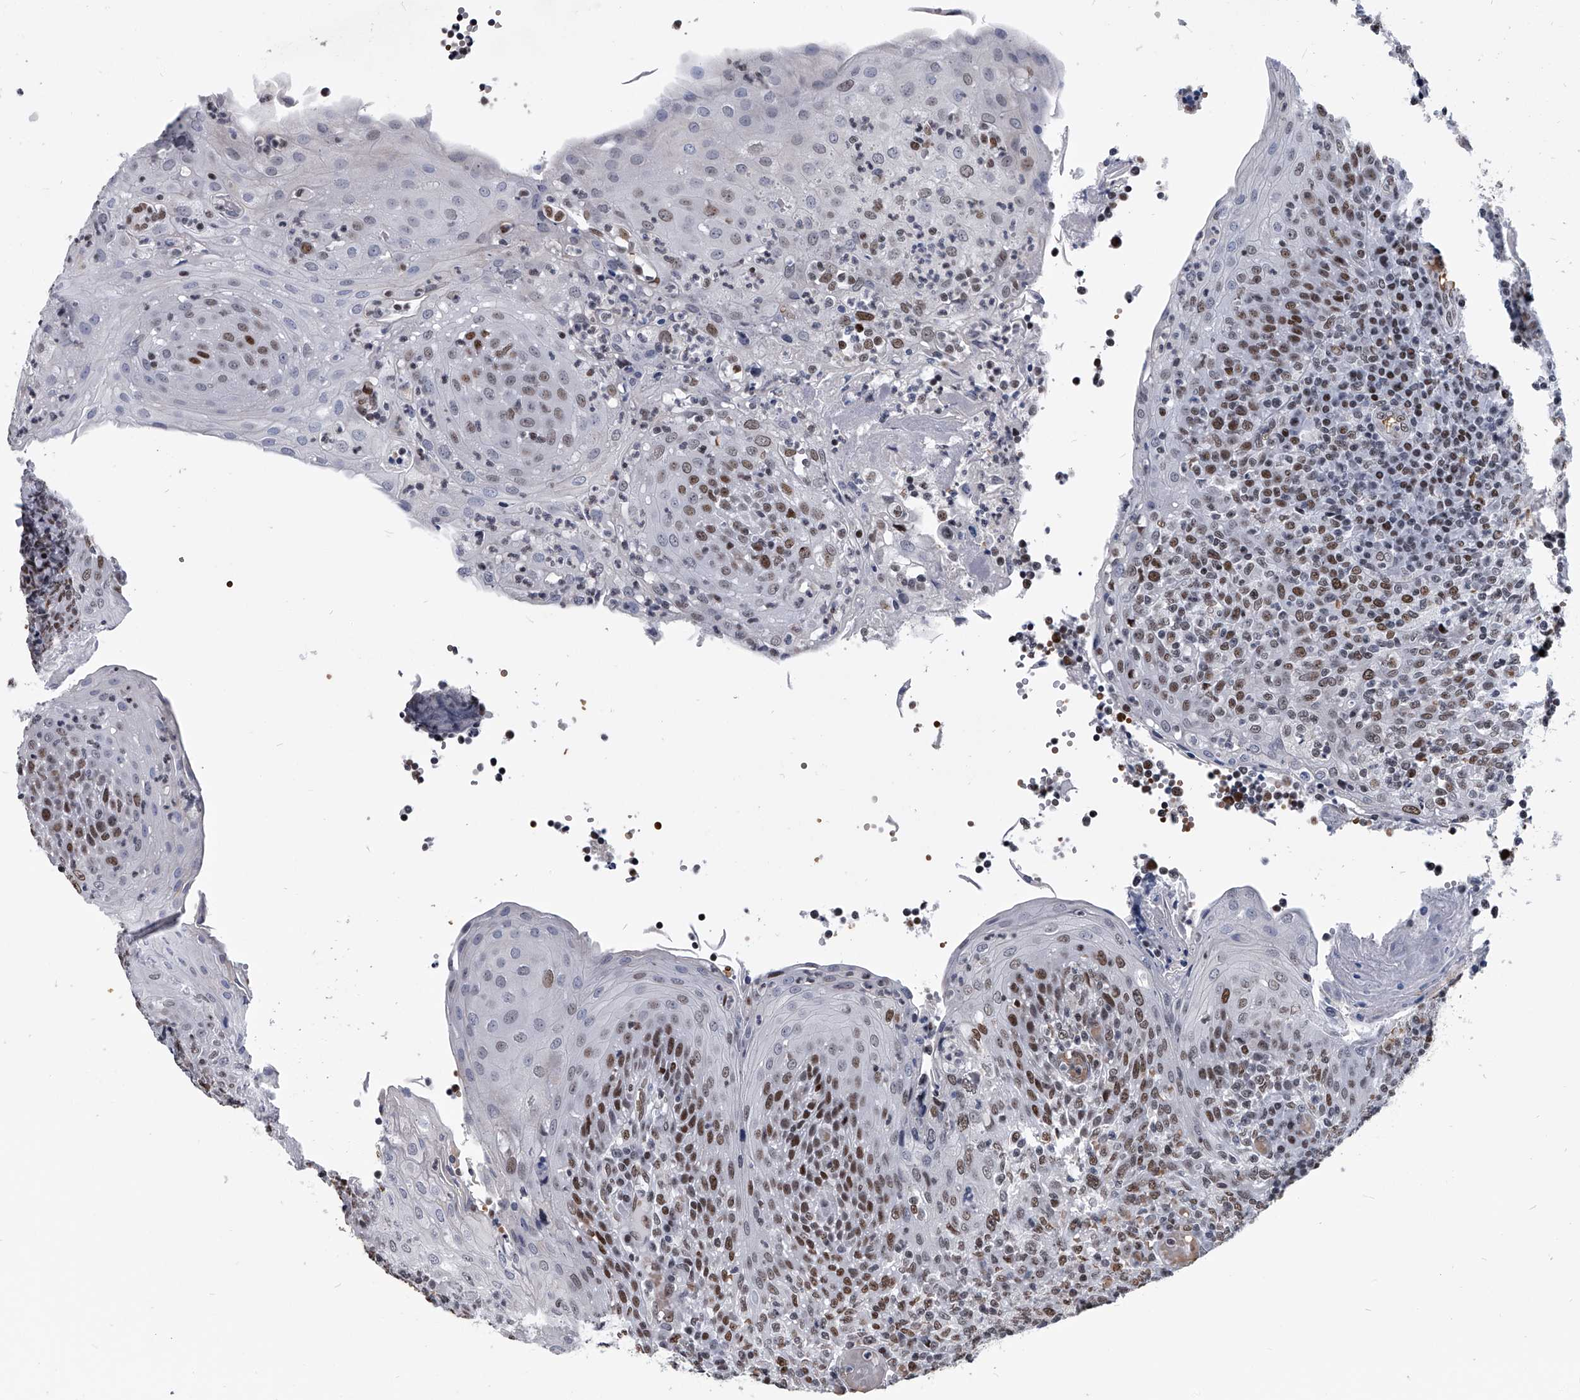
{"staining": {"intensity": "moderate", "quantity": ">75%", "location": "nuclear"}, "tissue": "tonsil", "cell_type": "Germinal center cells", "image_type": "normal", "snomed": [{"axis": "morphology", "description": "Normal tissue, NOS"}, {"axis": "topography", "description": "Tonsil"}], "caption": "Immunohistochemical staining of normal human tonsil demonstrates moderate nuclear protein positivity in approximately >75% of germinal center cells. (DAB (3,3'-diaminobenzidine) IHC, brown staining for protein, blue staining for nuclei).", "gene": "SIM2", "patient": {"sex": "female", "age": 19}}